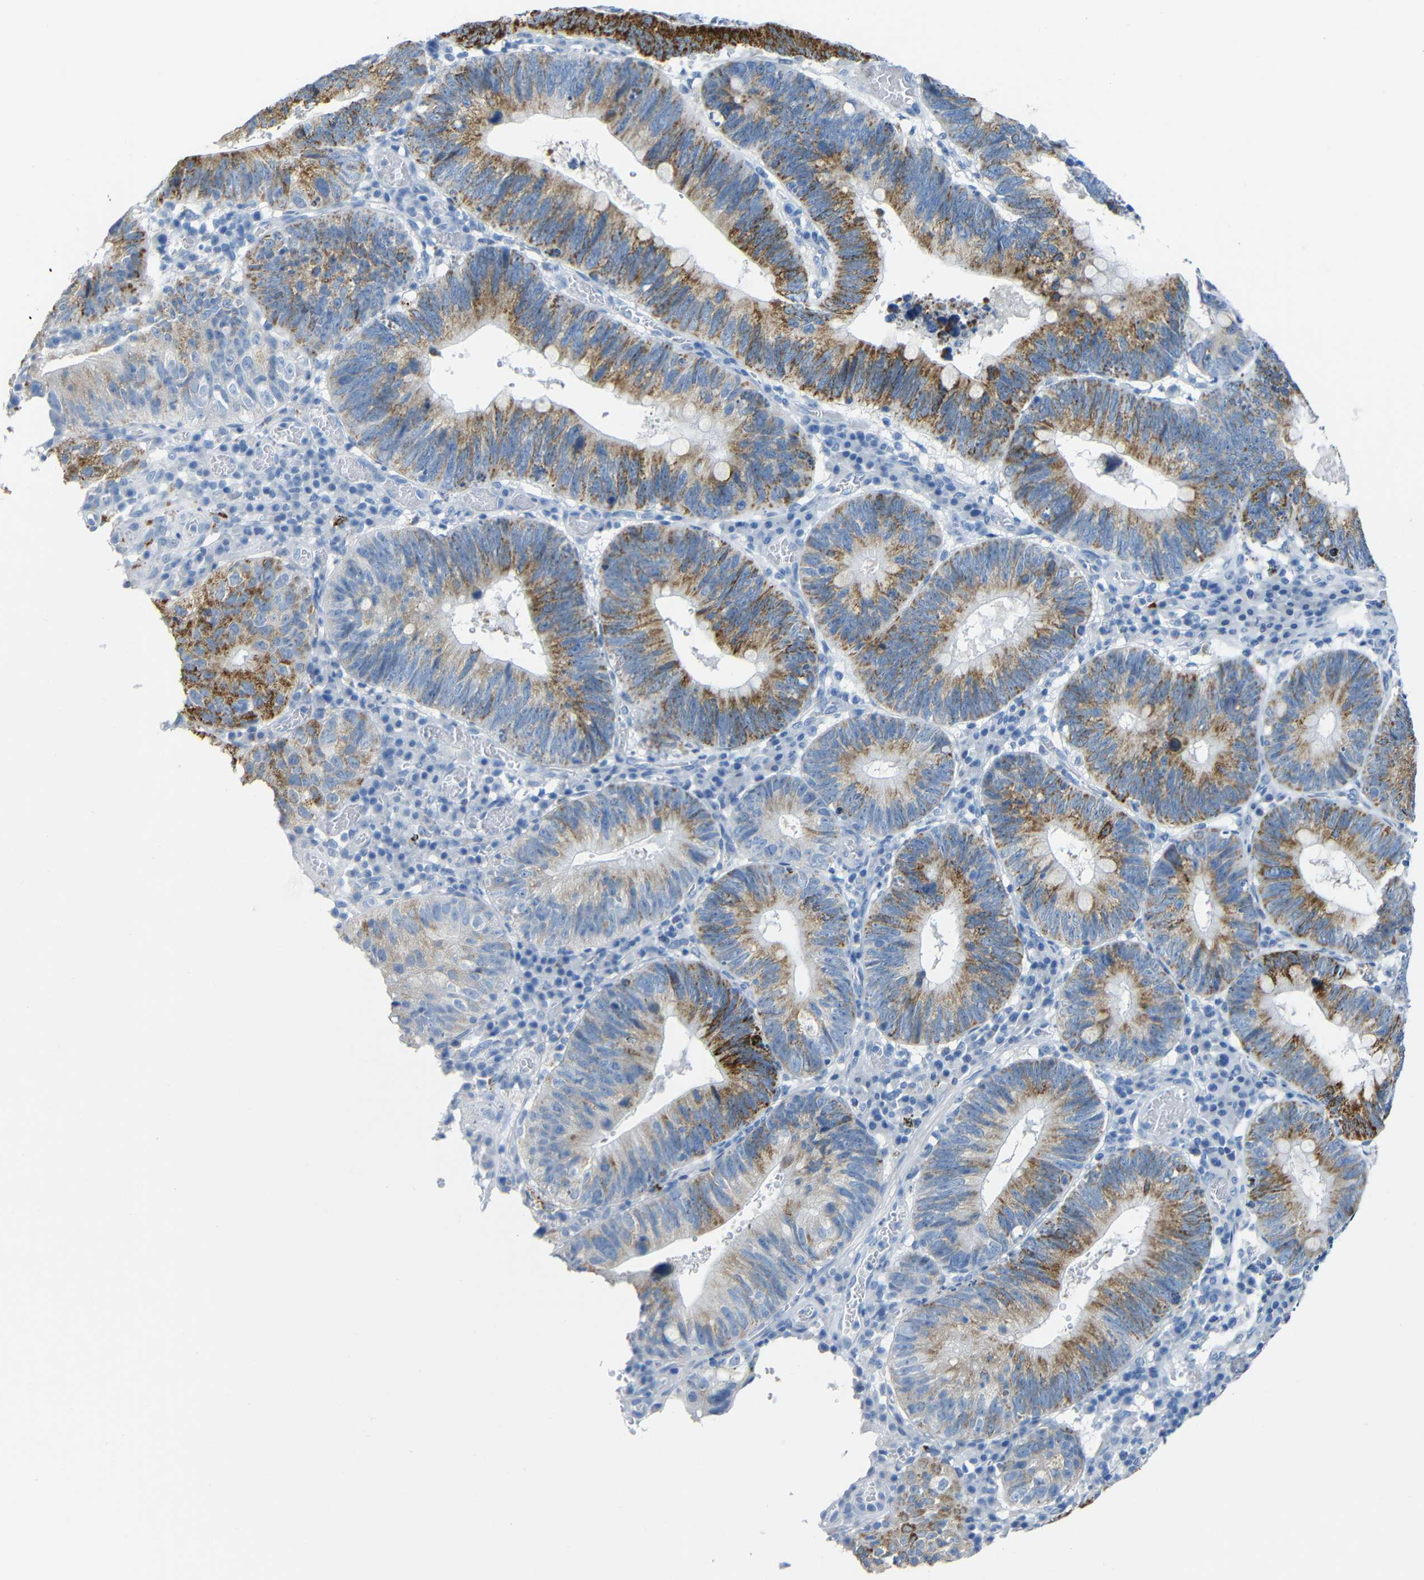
{"staining": {"intensity": "moderate", "quantity": "25%-75%", "location": "cytoplasmic/membranous"}, "tissue": "stomach cancer", "cell_type": "Tumor cells", "image_type": "cancer", "snomed": [{"axis": "morphology", "description": "Adenocarcinoma, NOS"}, {"axis": "topography", "description": "Stomach"}], "caption": "This is a histology image of immunohistochemistry staining of stomach cancer, which shows moderate expression in the cytoplasmic/membranous of tumor cells.", "gene": "C15orf48", "patient": {"sex": "male", "age": 59}}